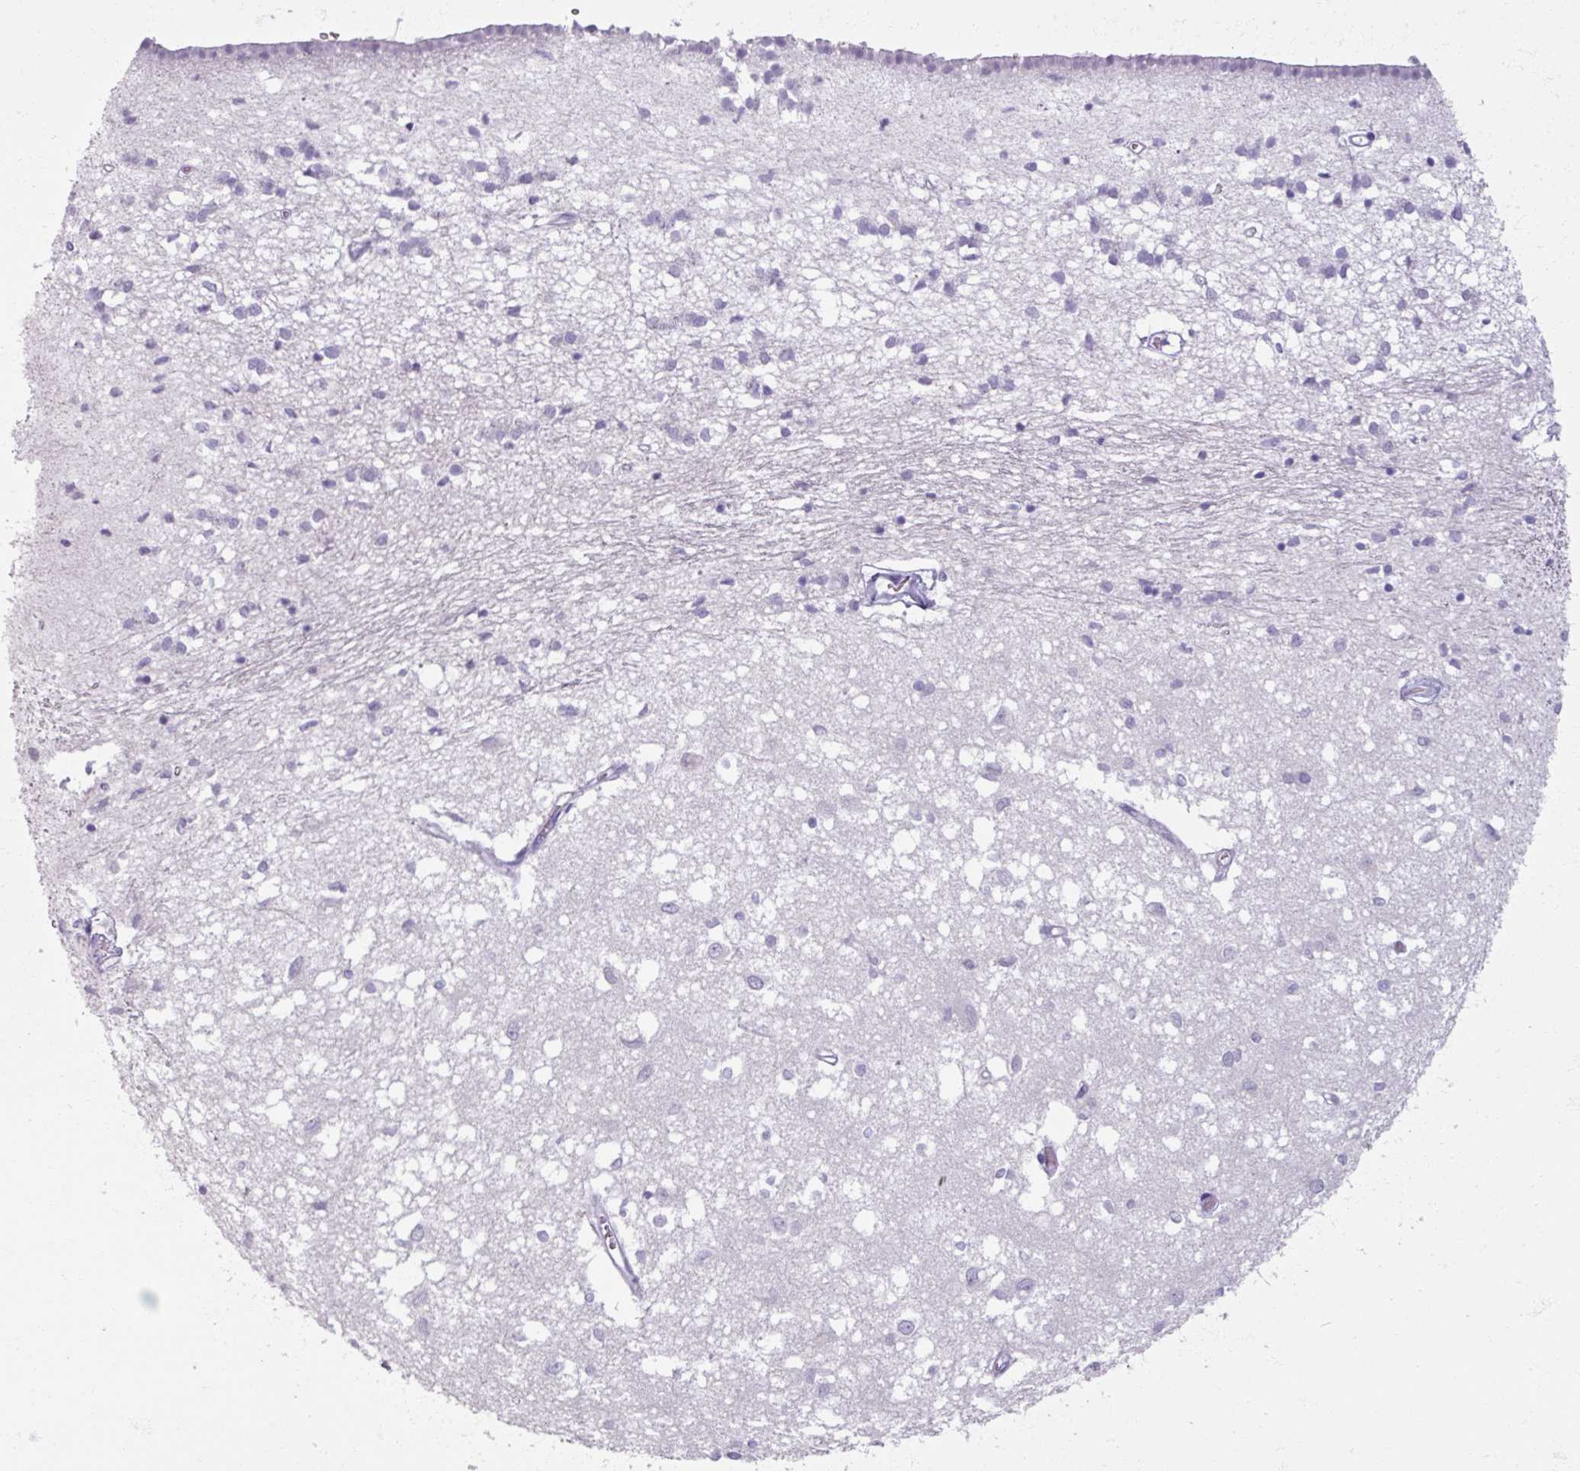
{"staining": {"intensity": "negative", "quantity": "none", "location": "none"}, "tissue": "caudate", "cell_type": "Glial cells", "image_type": "normal", "snomed": [{"axis": "morphology", "description": "Normal tissue, NOS"}, {"axis": "topography", "description": "Lateral ventricle wall"}], "caption": "Immunohistochemistry micrograph of unremarkable caudate: human caudate stained with DAB (3,3'-diaminobenzidine) demonstrates no significant protein expression in glial cells.", "gene": "TG", "patient": {"sex": "male", "age": 70}}